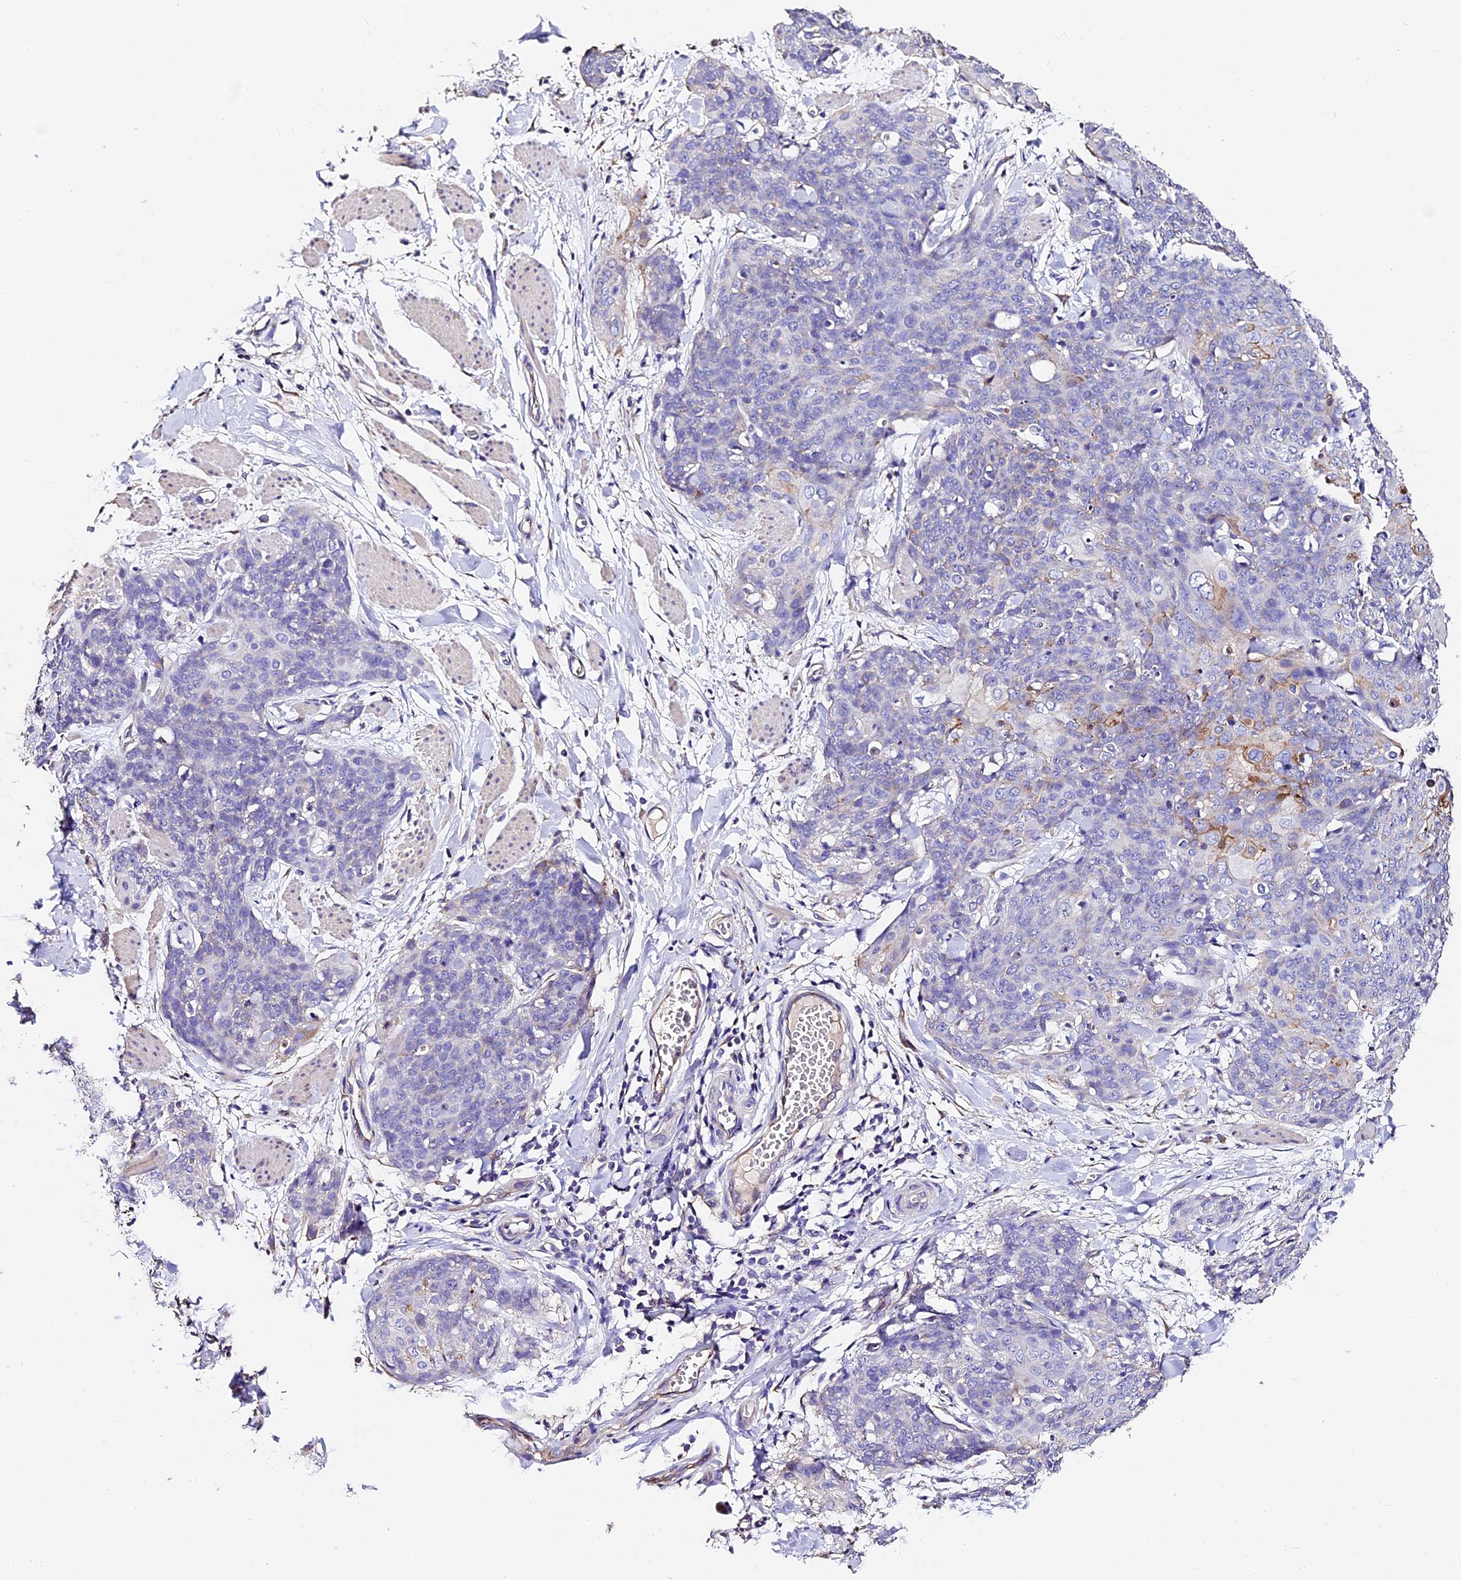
{"staining": {"intensity": "negative", "quantity": "none", "location": "none"}, "tissue": "skin cancer", "cell_type": "Tumor cells", "image_type": "cancer", "snomed": [{"axis": "morphology", "description": "Squamous cell carcinoma, NOS"}, {"axis": "topography", "description": "Skin"}, {"axis": "topography", "description": "Vulva"}], "caption": "This is an IHC micrograph of skin squamous cell carcinoma. There is no staining in tumor cells.", "gene": "FREM3", "patient": {"sex": "female", "age": 85}}